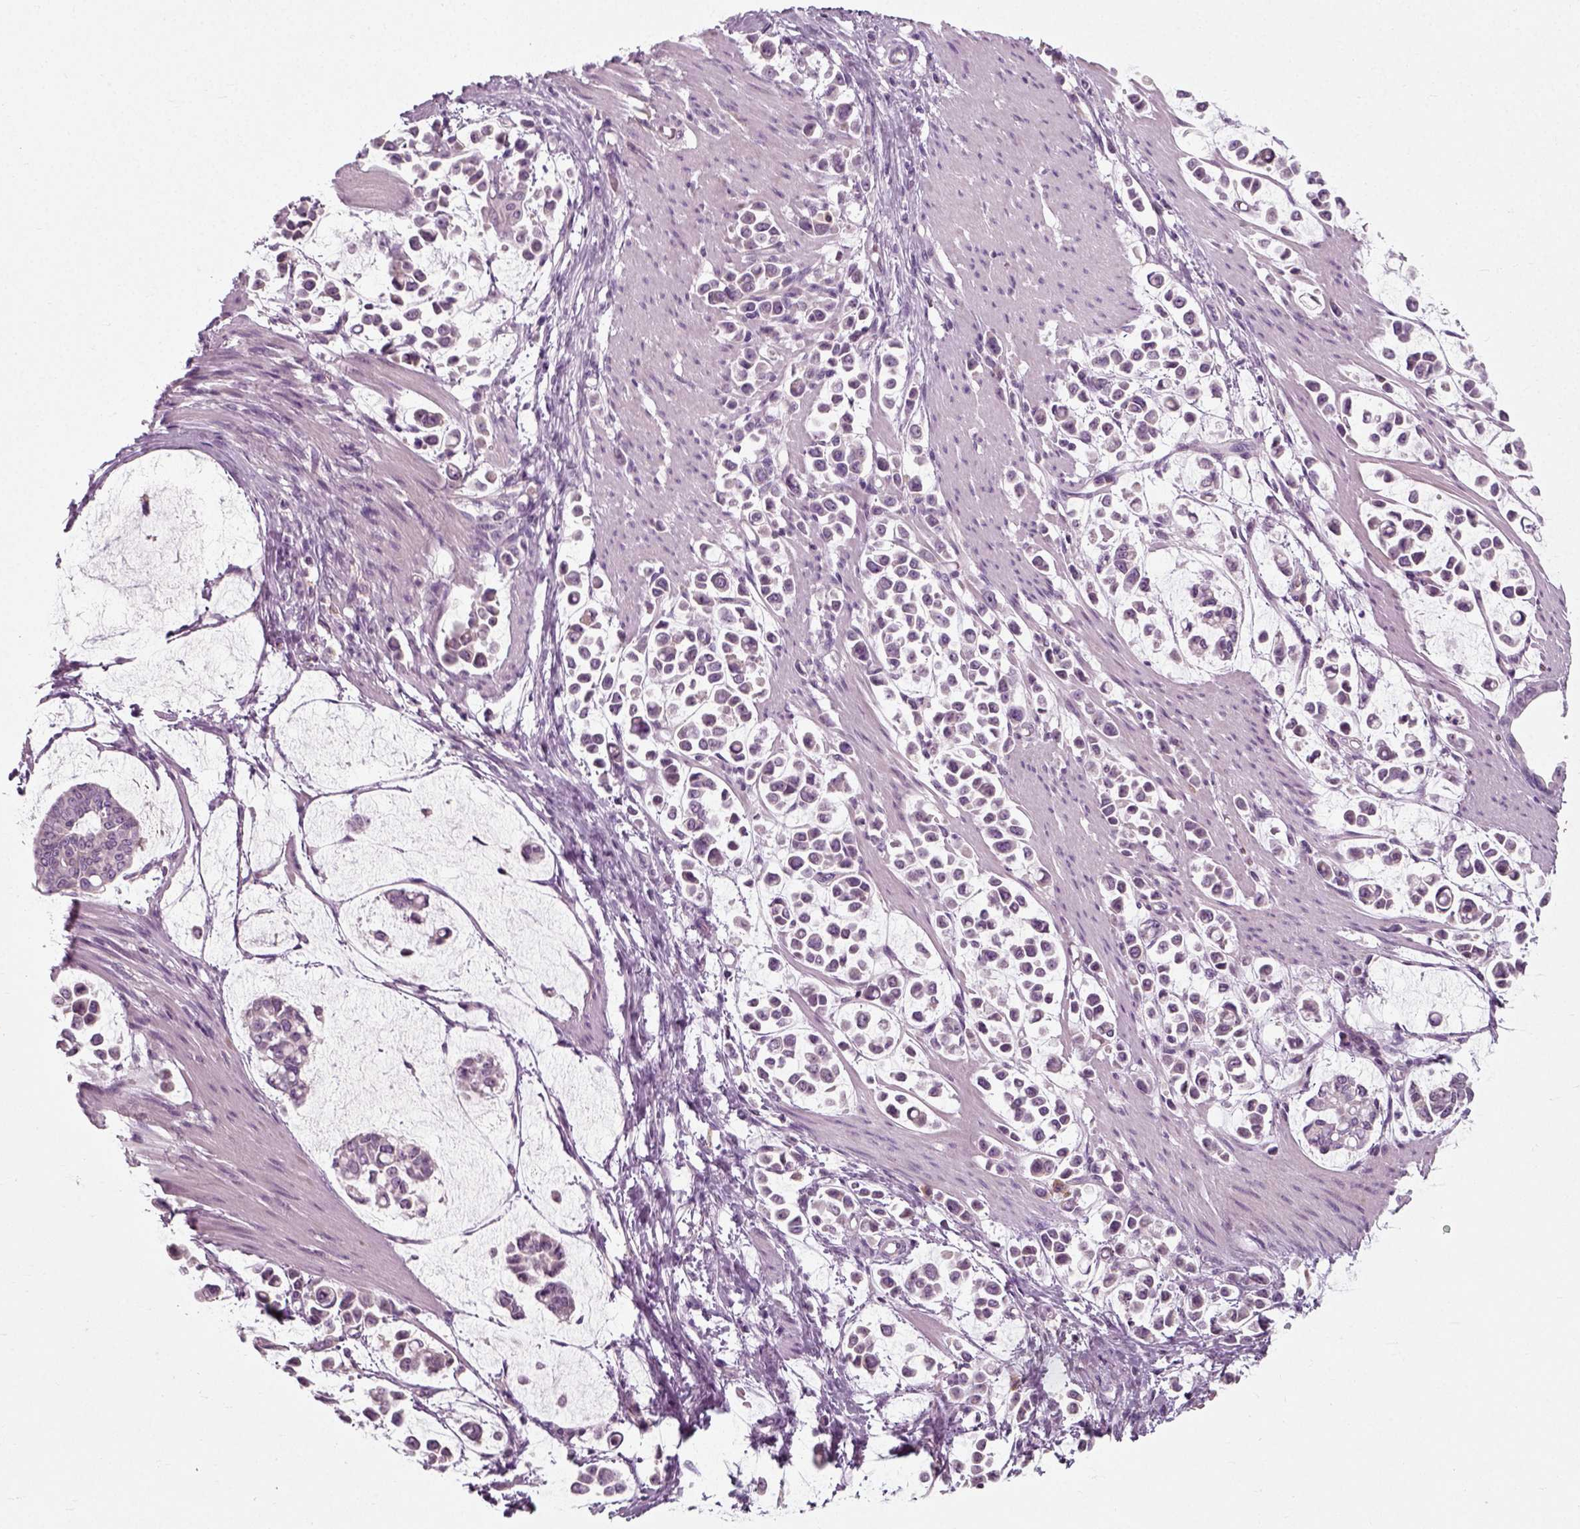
{"staining": {"intensity": "negative", "quantity": "none", "location": "none"}, "tissue": "stomach cancer", "cell_type": "Tumor cells", "image_type": "cancer", "snomed": [{"axis": "morphology", "description": "Adenocarcinoma, NOS"}, {"axis": "topography", "description": "Stomach"}], "caption": "An immunohistochemistry (IHC) photomicrograph of adenocarcinoma (stomach) is shown. There is no staining in tumor cells of adenocarcinoma (stomach).", "gene": "RND2", "patient": {"sex": "male", "age": 82}}